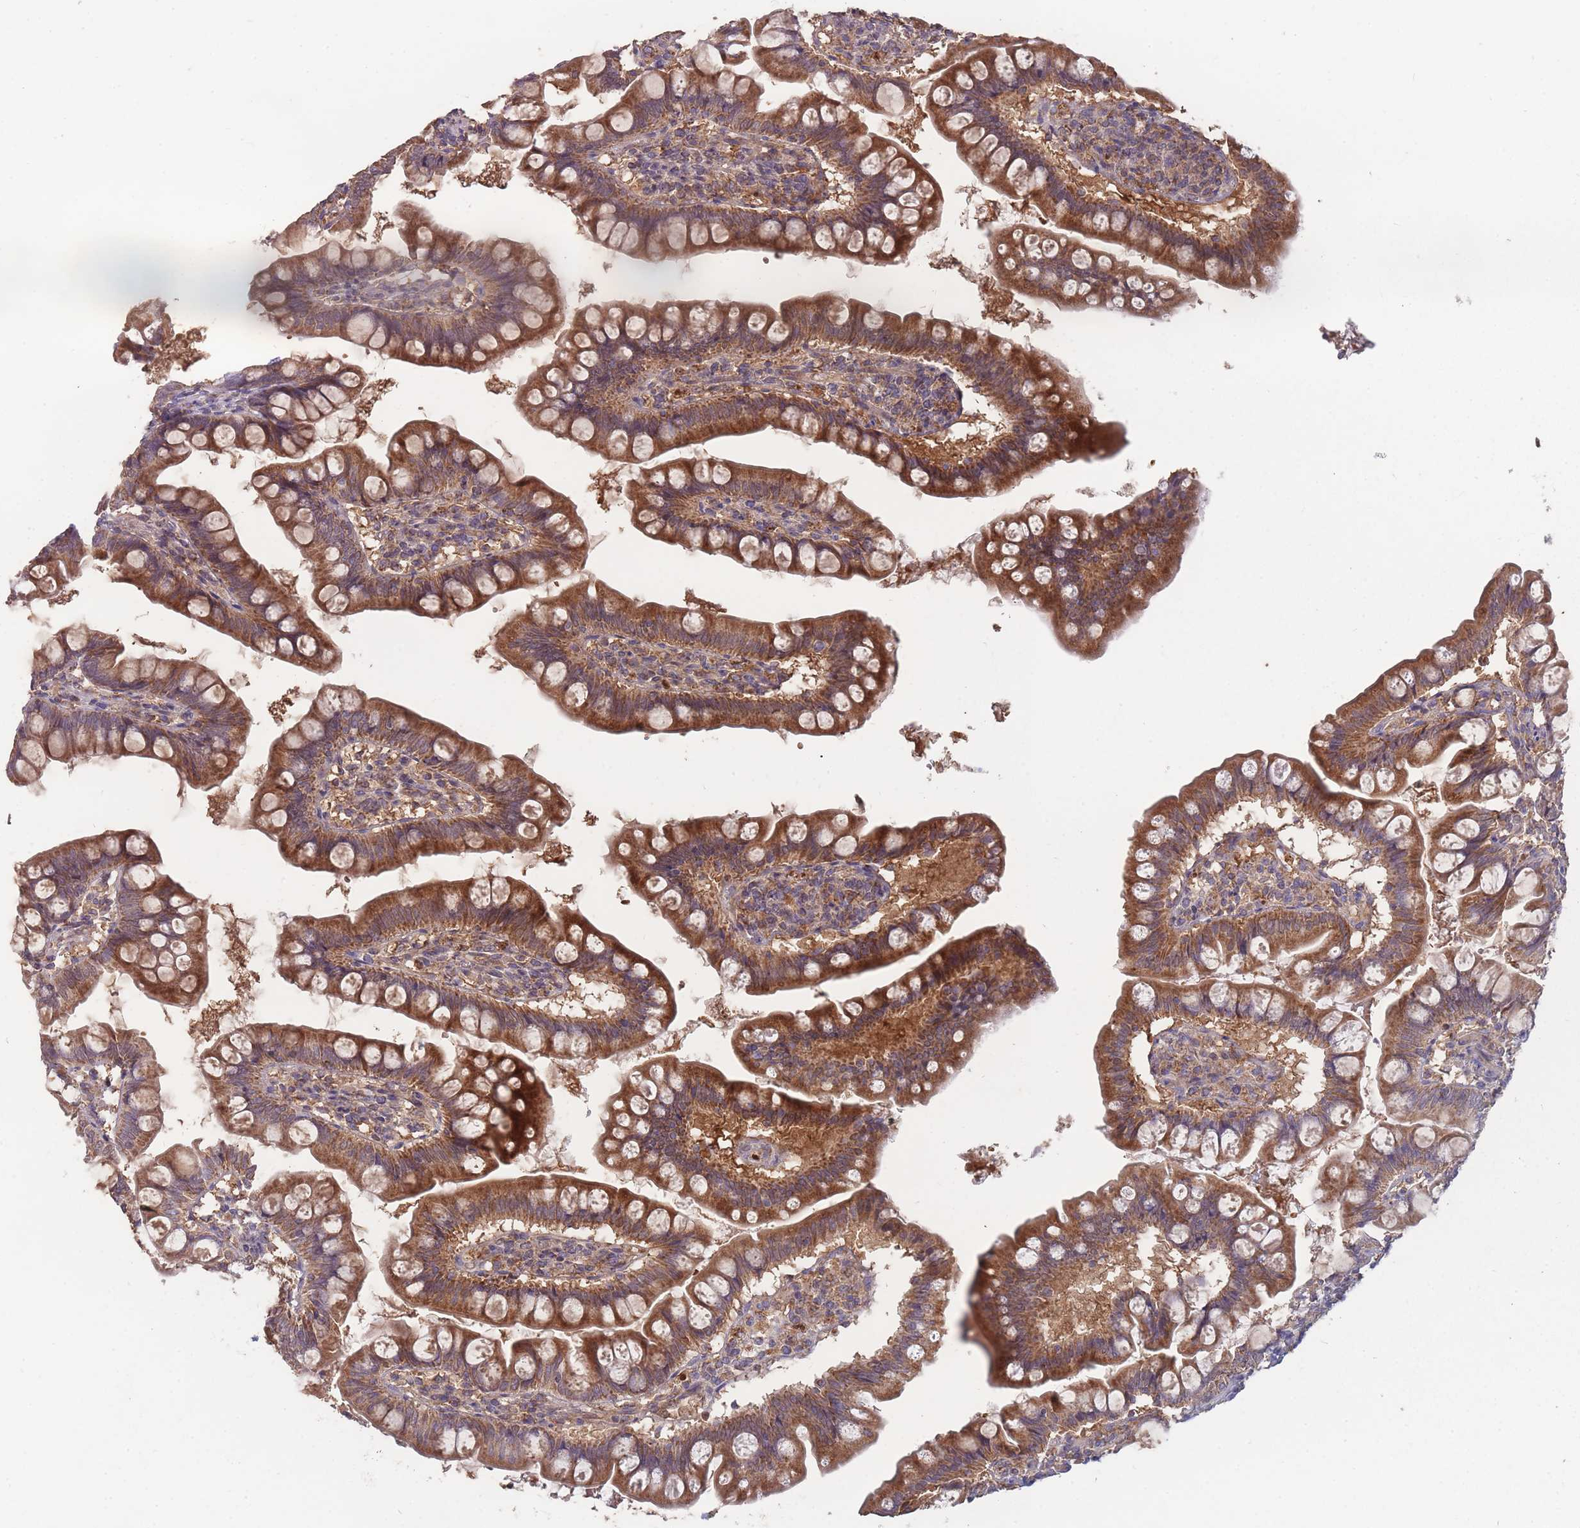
{"staining": {"intensity": "strong", "quantity": ">75%", "location": "cytoplasmic/membranous"}, "tissue": "small intestine", "cell_type": "Glandular cells", "image_type": "normal", "snomed": [{"axis": "morphology", "description": "Normal tissue, NOS"}, {"axis": "topography", "description": "Small intestine"}], "caption": "Immunohistochemical staining of normal small intestine shows >75% levels of strong cytoplasmic/membranous protein positivity in approximately >75% of glandular cells.", "gene": "SLC35B4", "patient": {"sex": "male", "age": 7}}